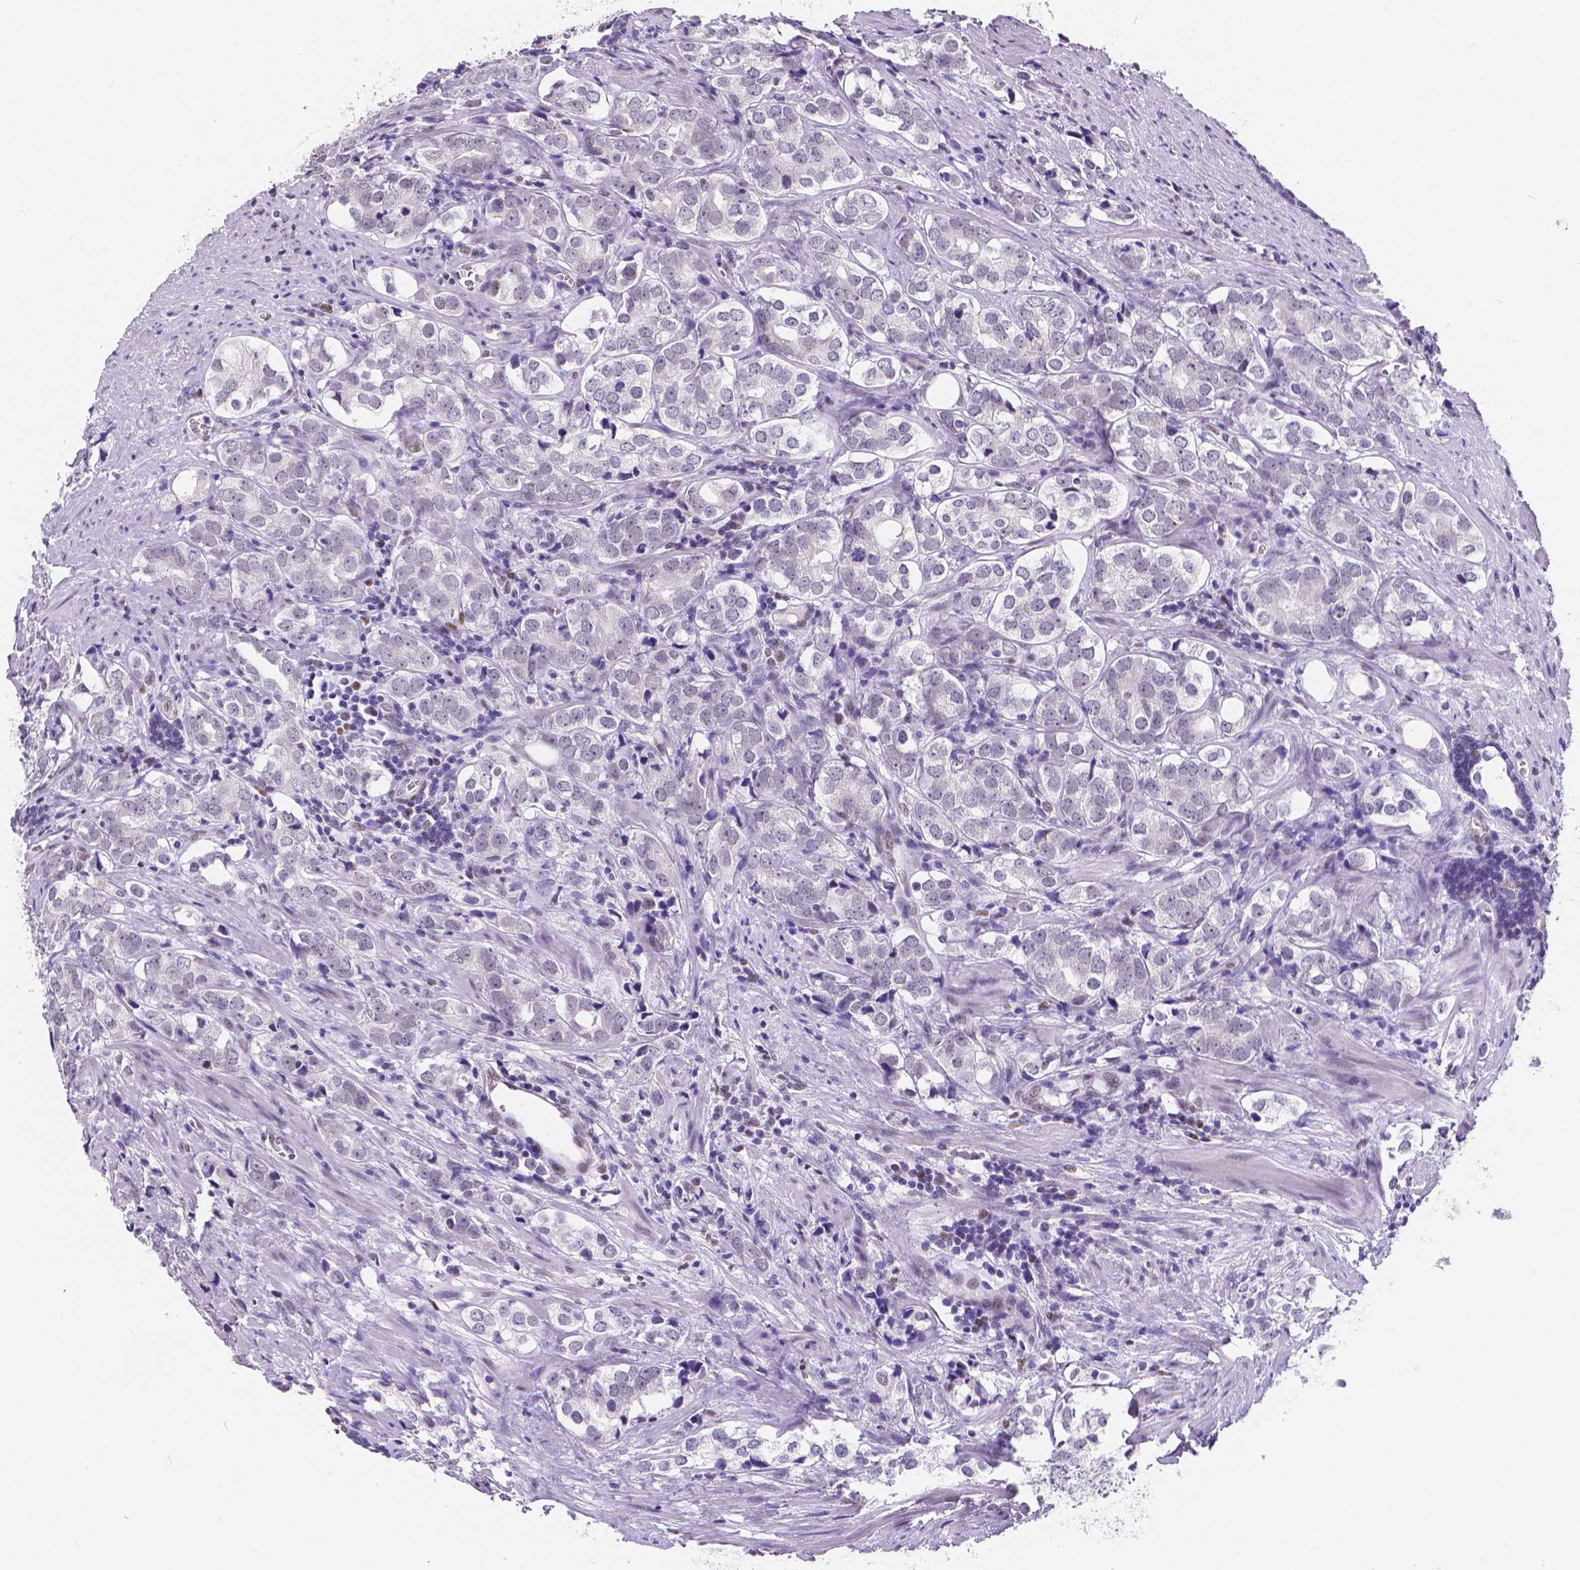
{"staining": {"intensity": "negative", "quantity": "none", "location": "none"}, "tissue": "prostate cancer", "cell_type": "Tumor cells", "image_type": "cancer", "snomed": [{"axis": "morphology", "description": "Adenocarcinoma, NOS"}, {"axis": "topography", "description": "Prostate and seminal vesicle, NOS"}], "caption": "Protein analysis of prostate cancer displays no significant staining in tumor cells.", "gene": "MEF2C", "patient": {"sex": "male", "age": 63}}